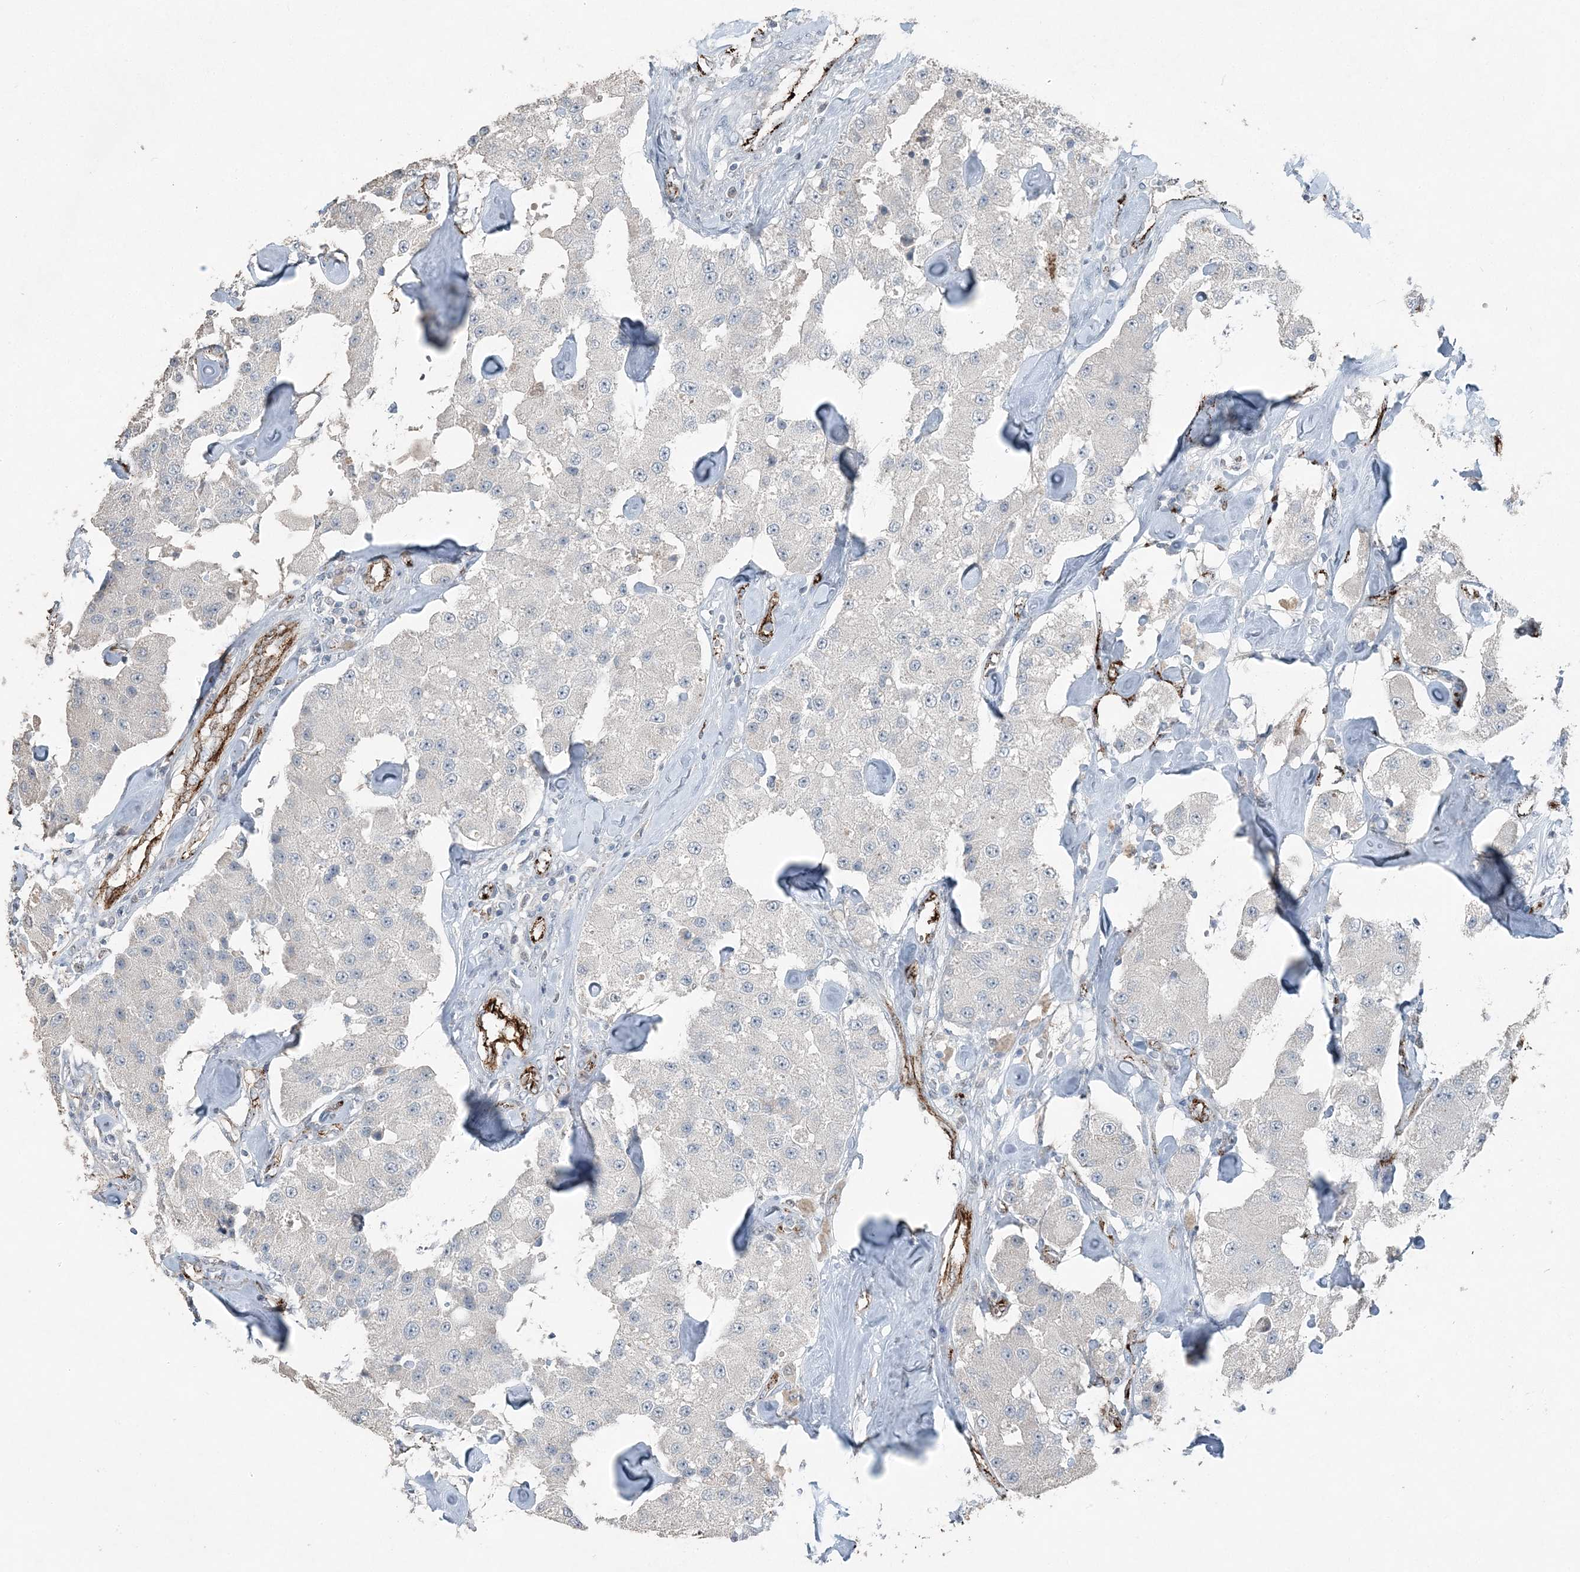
{"staining": {"intensity": "negative", "quantity": "none", "location": "none"}, "tissue": "carcinoid", "cell_type": "Tumor cells", "image_type": "cancer", "snomed": [{"axis": "morphology", "description": "Carcinoid, malignant, NOS"}, {"axis": "topography", "description": "Pancreas"}], "caption": "Immunohistochemistry (IHC) of human carcinoid (malignant) displays no positivity in tumor cells. Brightfield microscopy of immunohistochemistry stained with DAB (brown) and hematoxylin (blue), captured at high magnification.", "gene": "ELOVL7", "patient": {"sex": "male", "age": 41}}